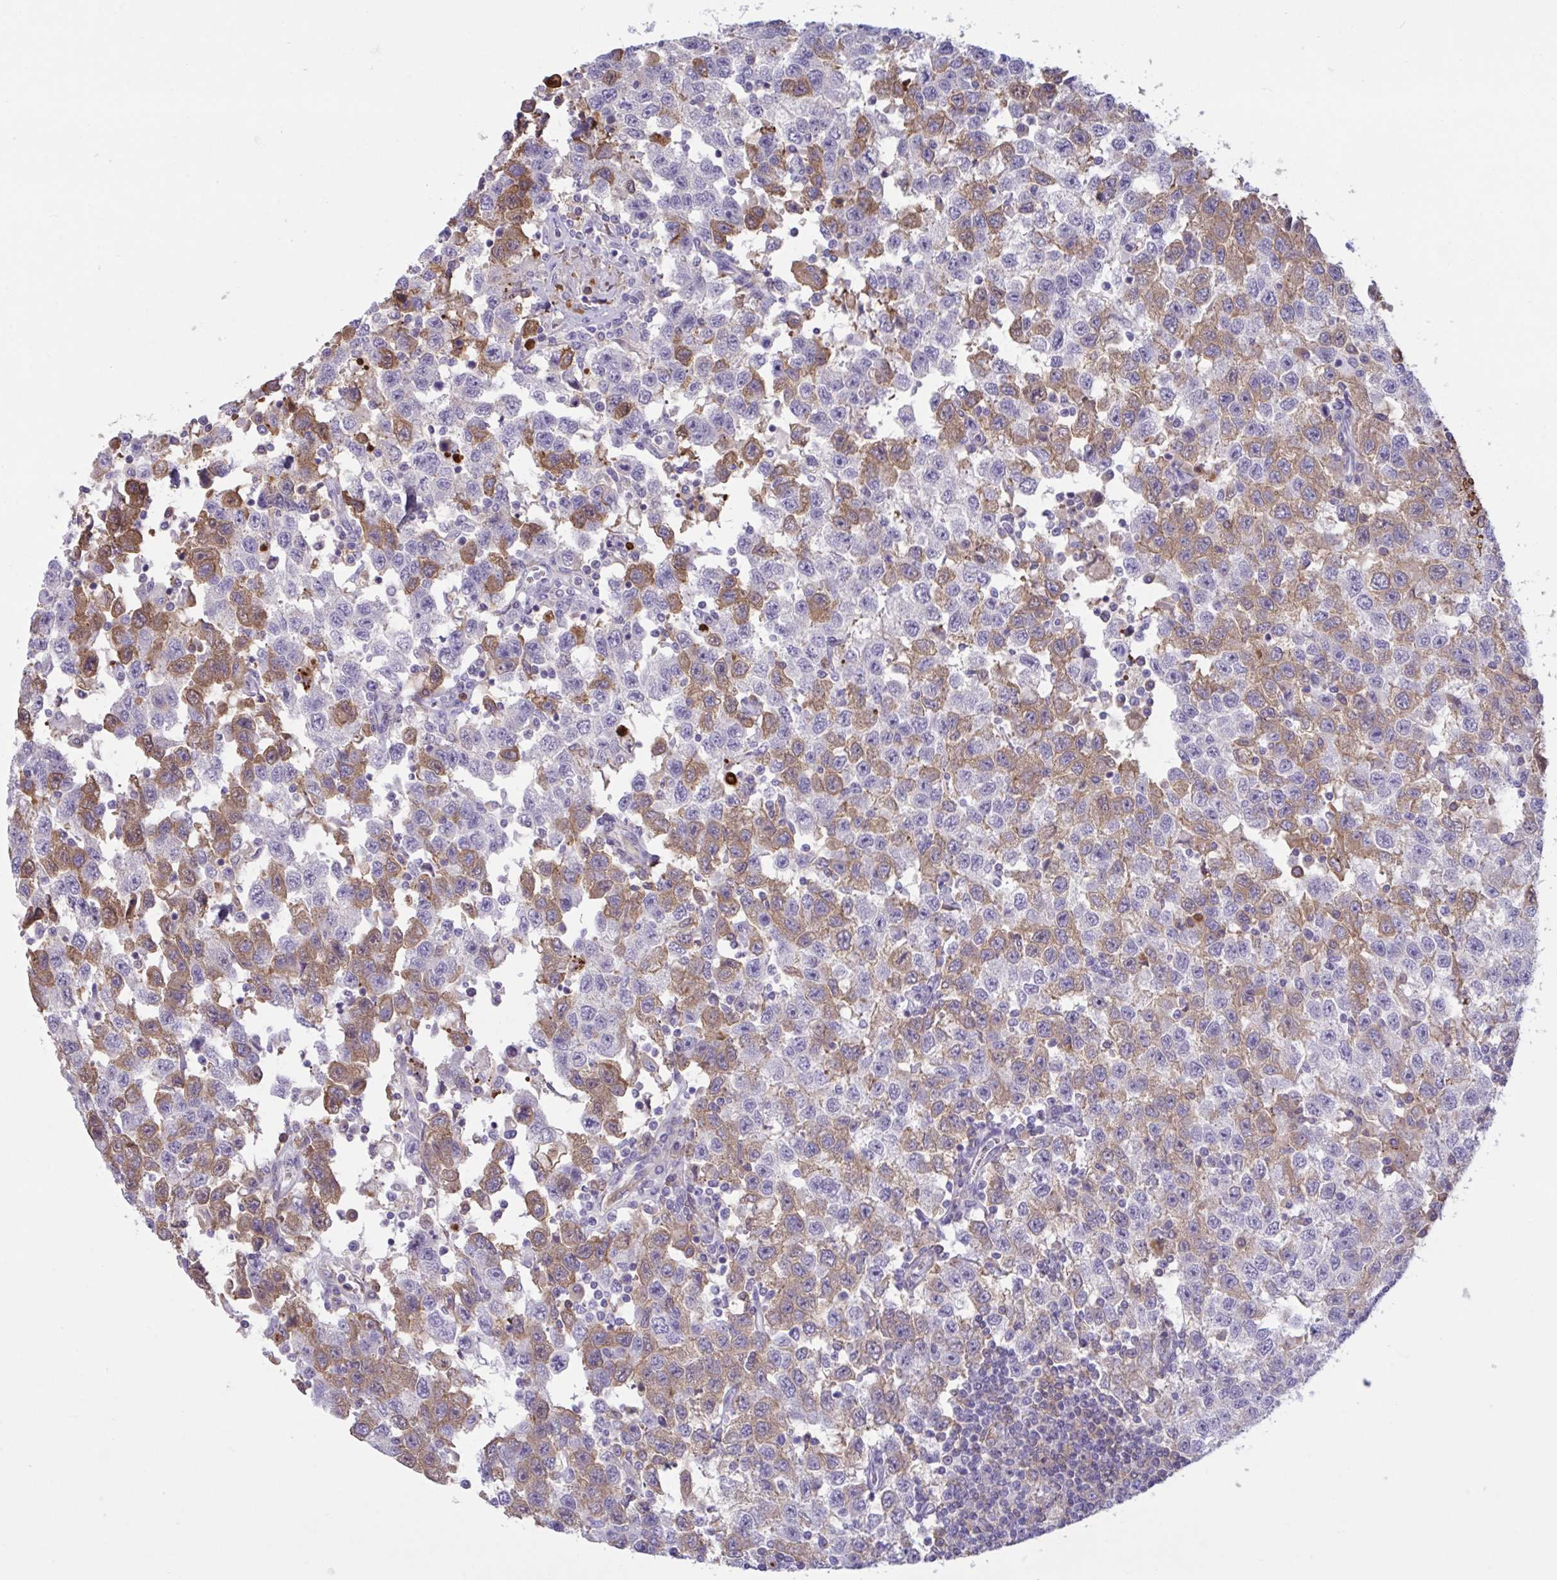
{"staining": {"intensity": "moderate", "quantity": "25%-75%", "location": "cytoplasmic/membranous"}, "tissue": "testis cancer", "cell_type": "Tumor cells", "image_type": "cancer", "snomed": [{"axis": "morphology", "description": "Seminoma, NOS"}, {"axis": "topography", "description": "Testis"}], "caption": "This histopathology image demonstrates testis seminoma stained with immunohistochemistry (IHC) to label a protein in brown. The cytoplasmic/membranous of tumor cells show moderate positivity for the protein. Nuclei are counter-stained blue.", "gene": "IL1R1", "patient": {"sex": "male", "age": 41}}